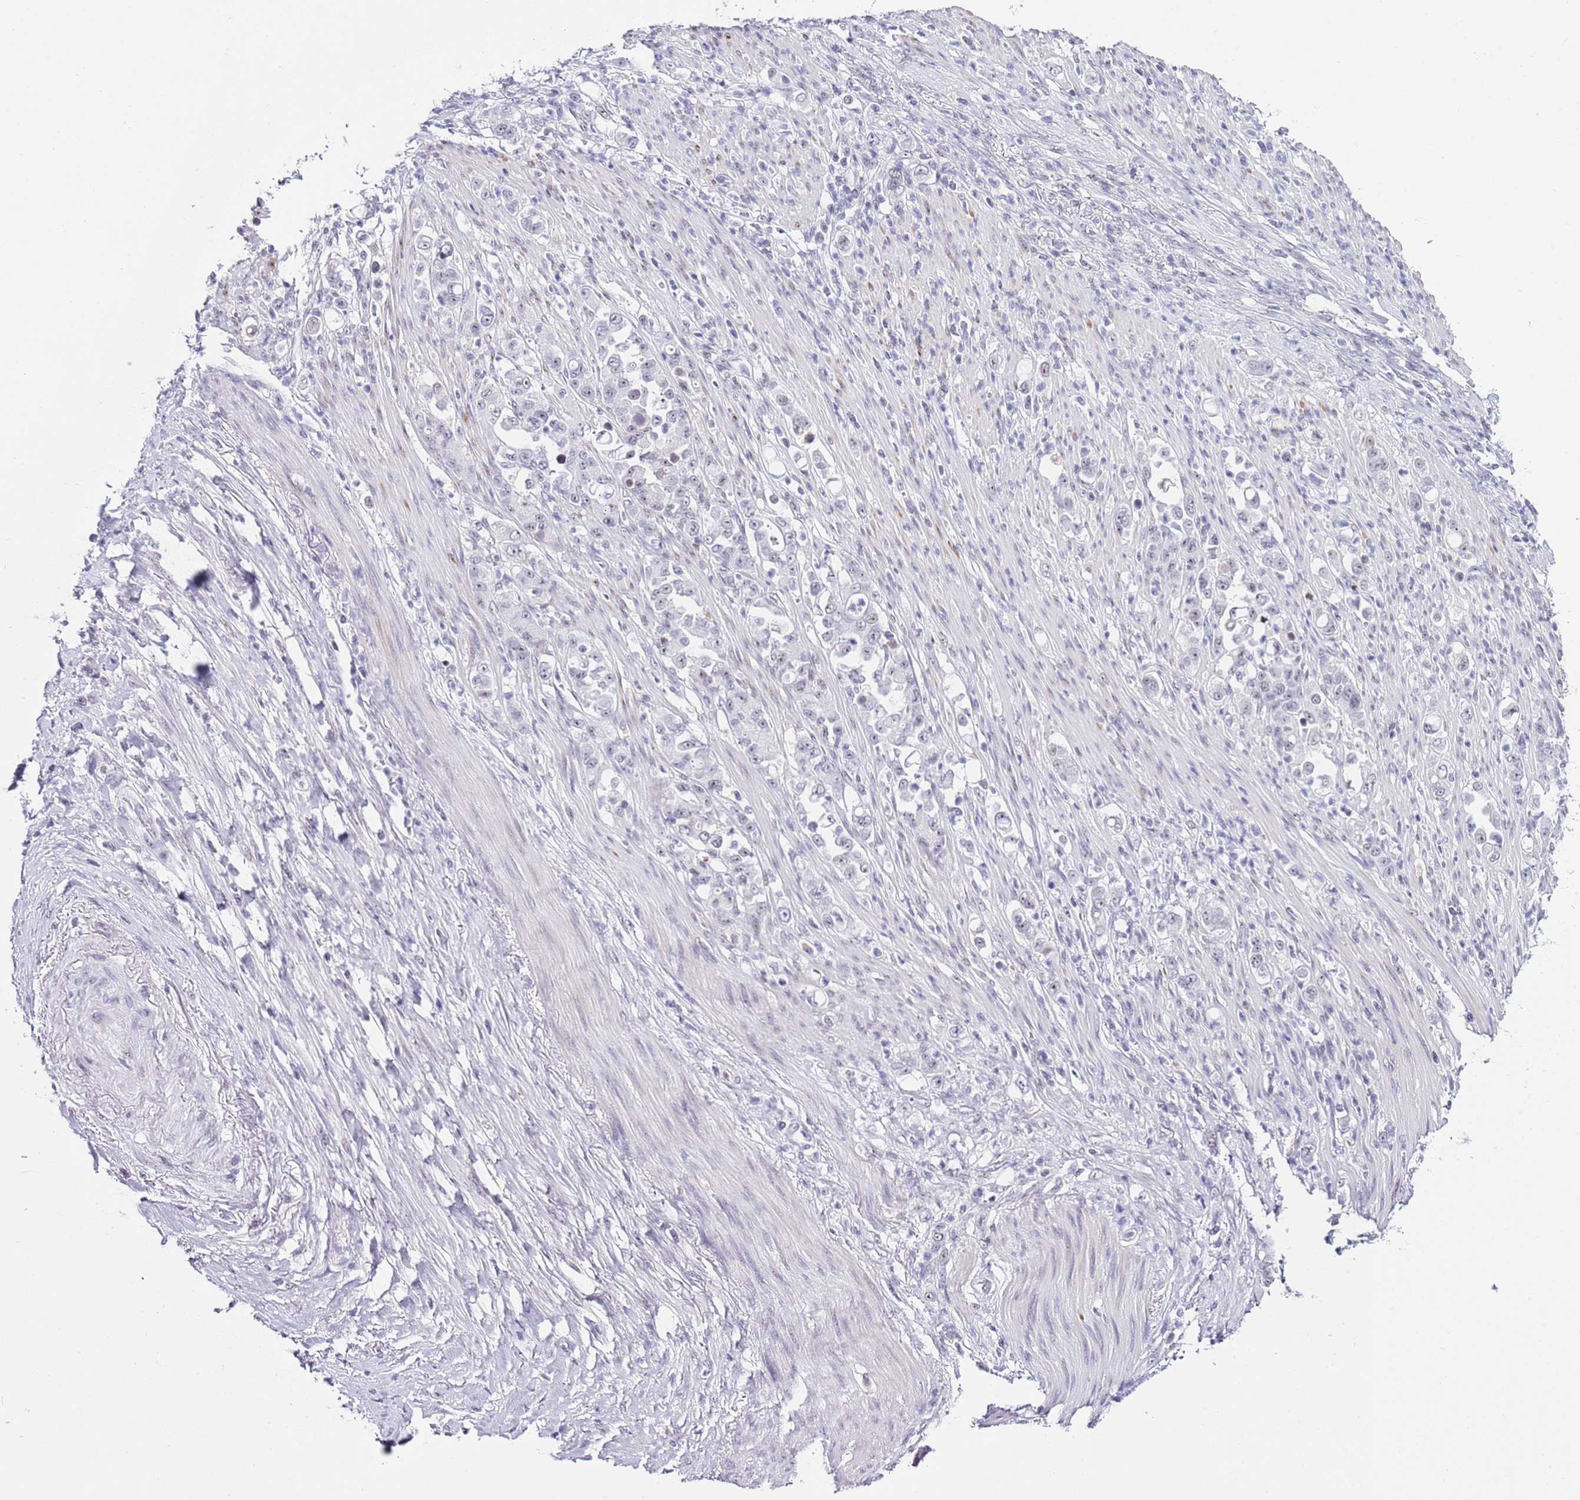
{"staining": {"intensity": "negative", "quantity": "none", "location": "none"}, "tissue": "stomach cancer", "cell_type": "Tumor cells", "image_type": "cancer", "snomed": [{"axis": "morphology", "description": "Normal tissue, NOS"}, {"axis": "morphology", "description": "Adenocarcinoma, NOS"}, {"axis": "topography", "description": "Stomach"}], "caption": "There is no significant staining in tumor cells of adenocarcinoma (stomach).", "gene": "NOP56", "patient": {"sex": "female", "age": 79}}